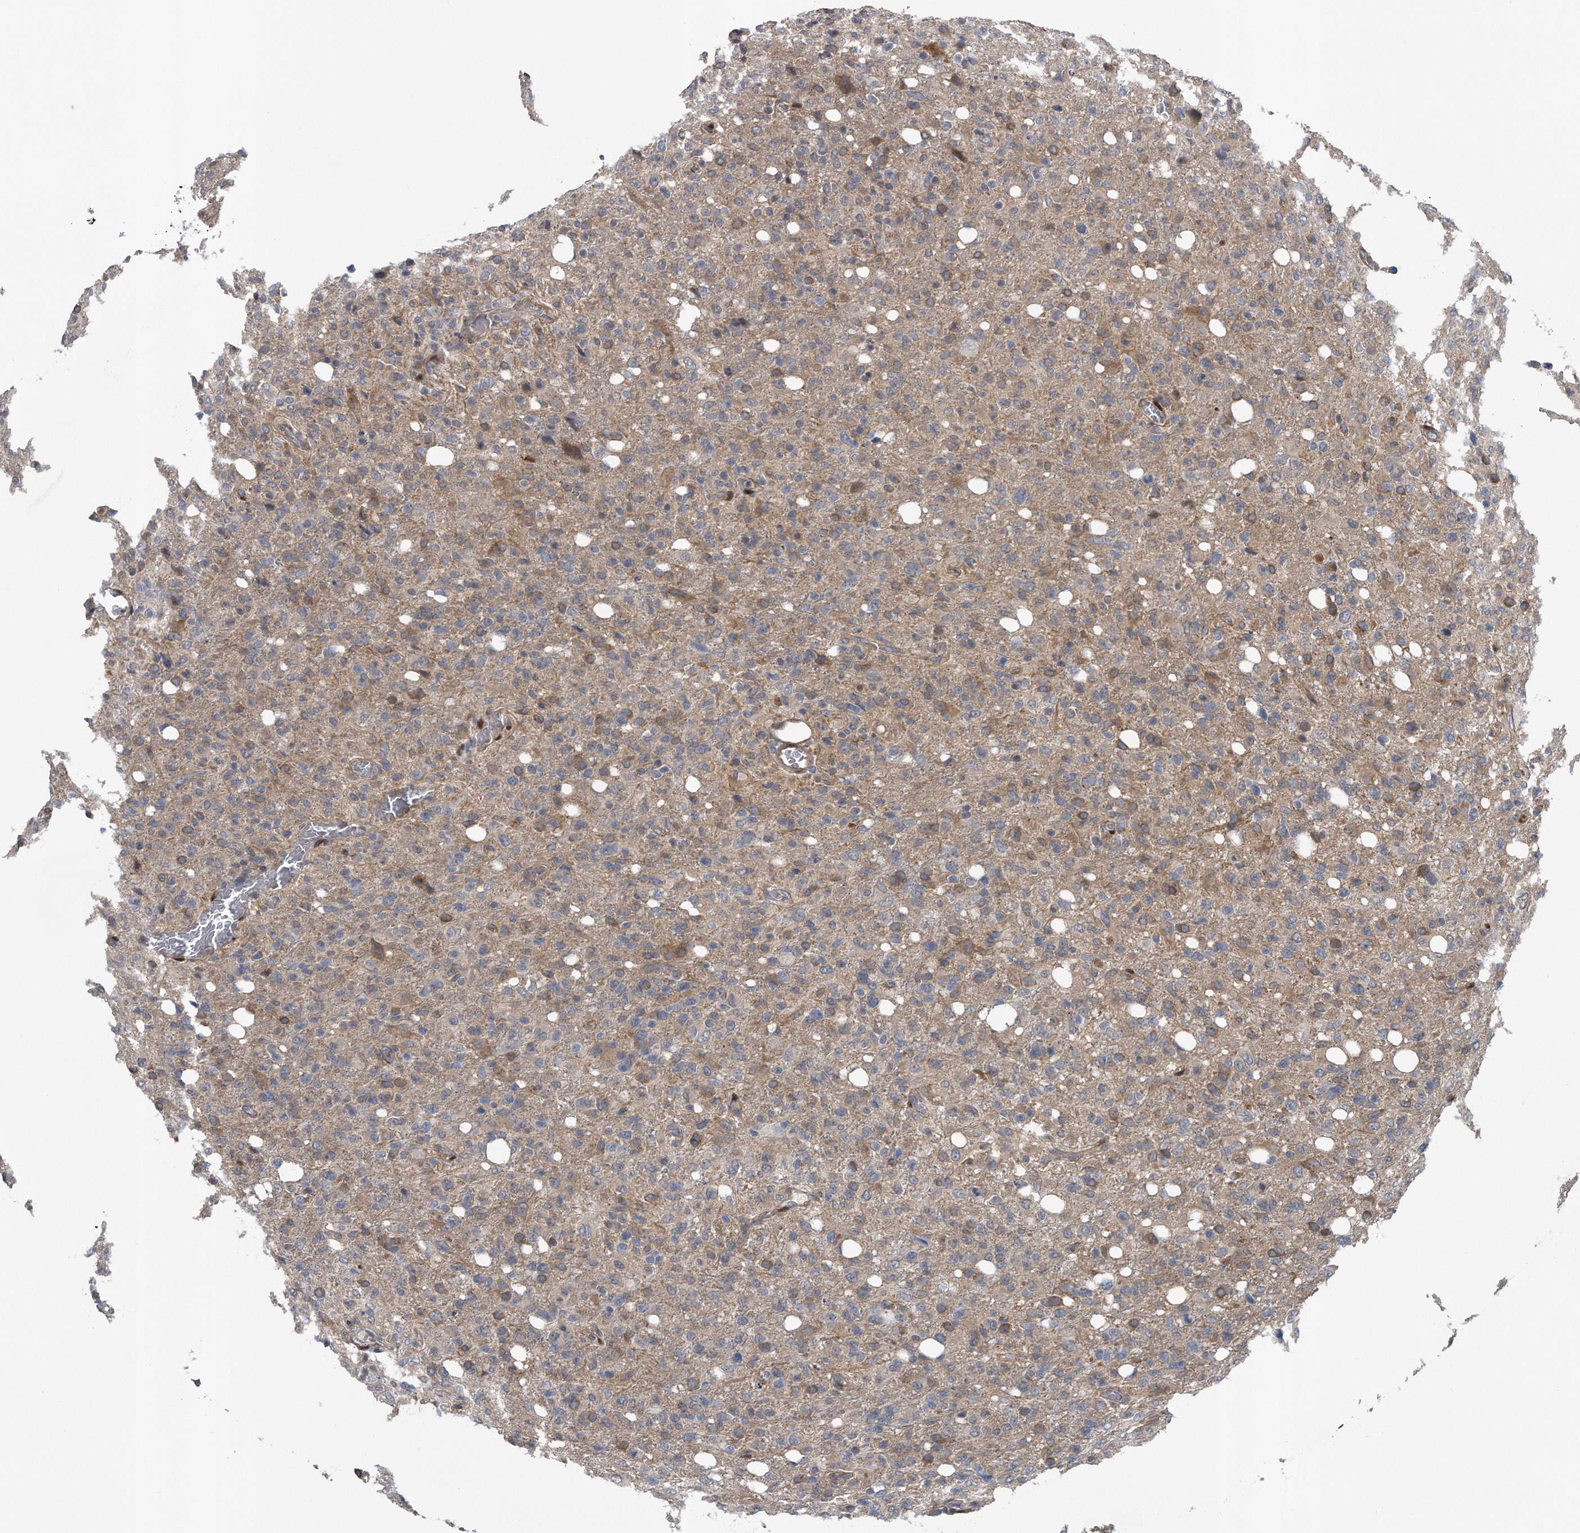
{"staining": {"intensity": "weak", "quantity": ">75%", "location": "cytoplasmic/membranous"}, "tissue": "glioma", "cell_type": "Tumor cells", "image_type": "cancer", "snomed": [{"axis": "morphology", "description": "Glioma, malignant, High grade"}, {"axis": "topography", "description": "Brain"}], "caption": "Weak cytoplasmic/membranous positivity is appreciated in approximately >75% of tumor cells in malignant glioma (high-grade).", "gene": "ZNF79", "patient": {"sex": "female", "age": 57}}